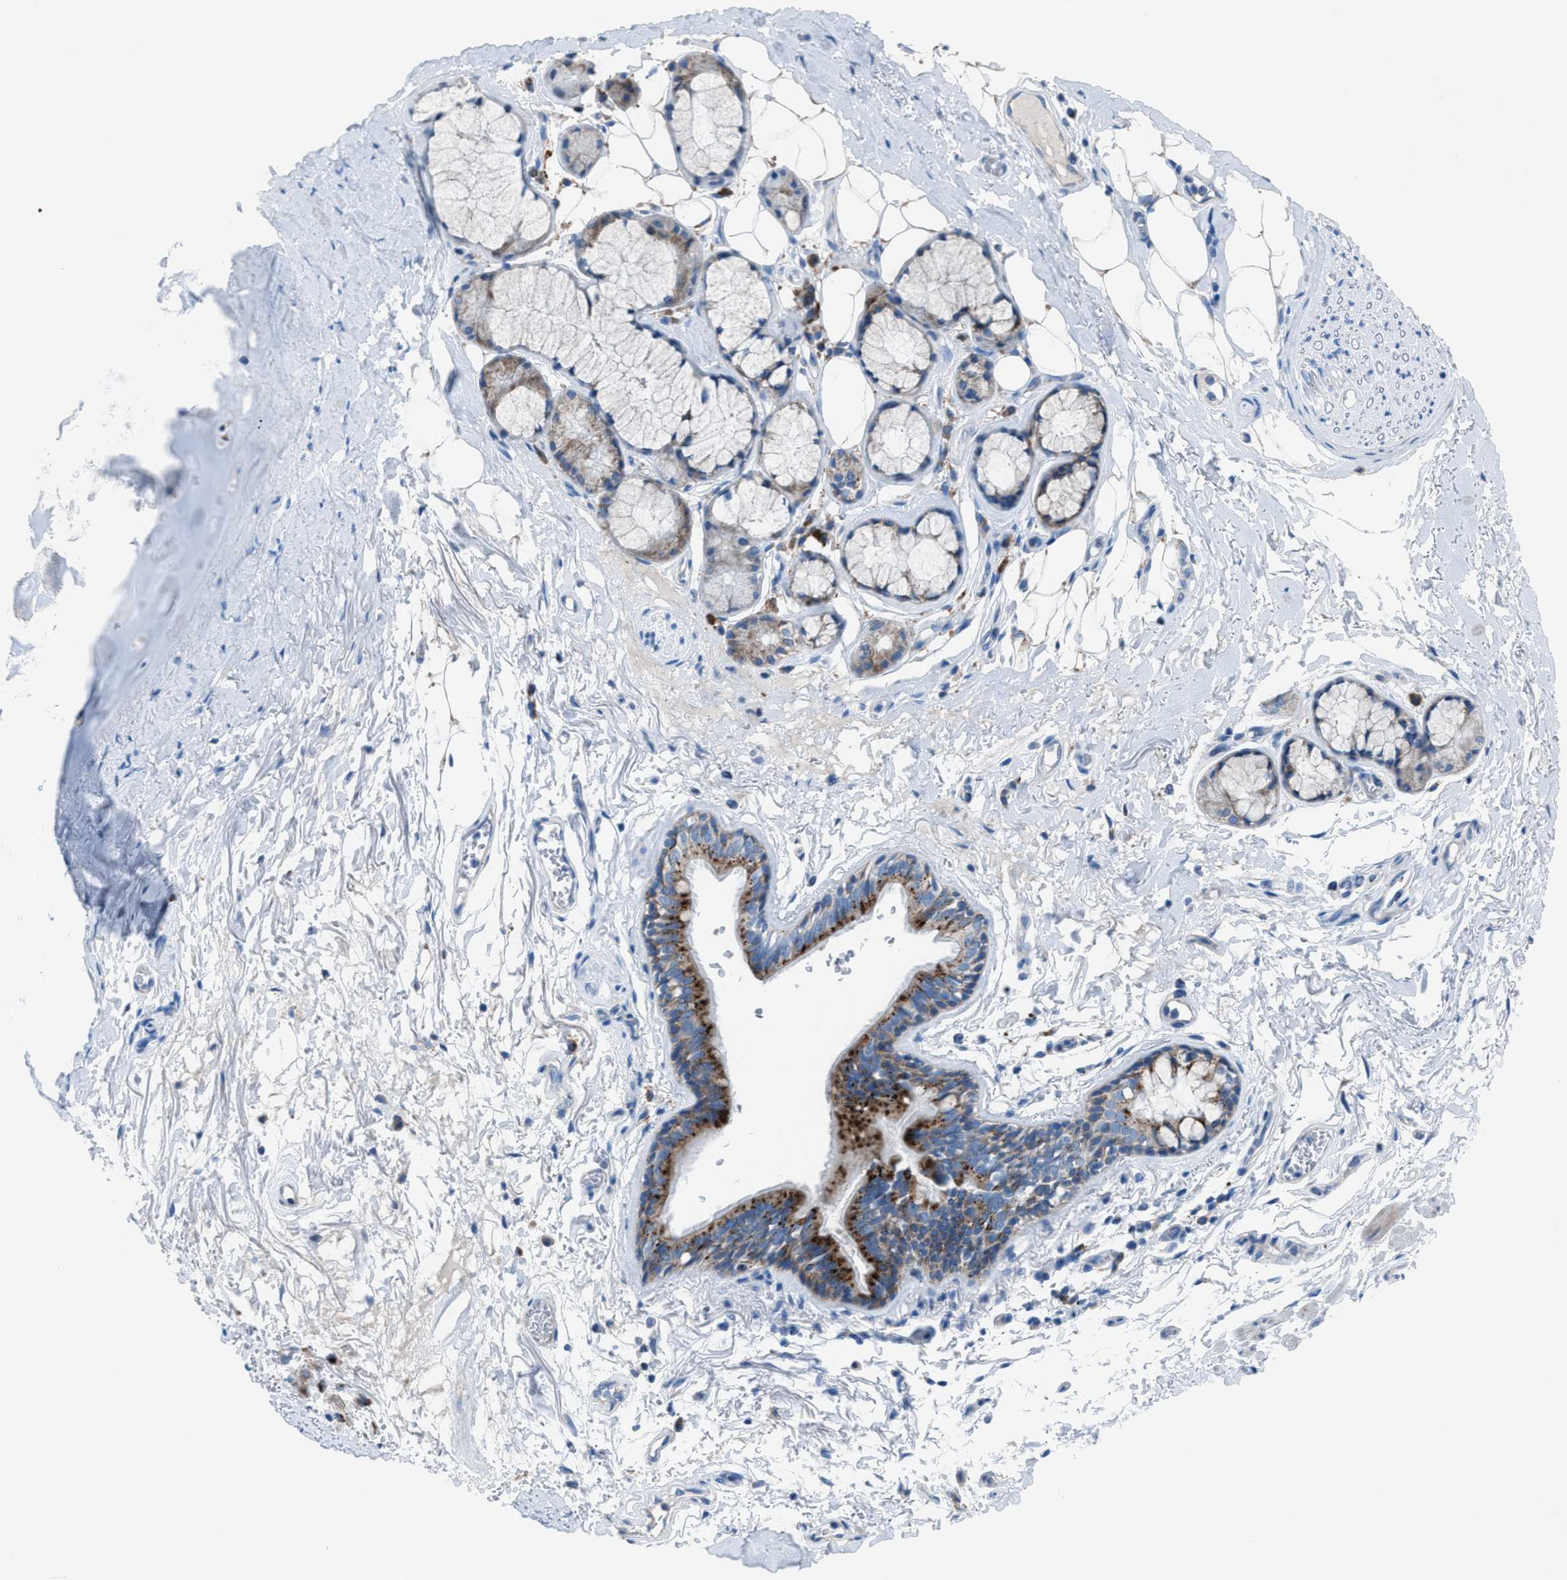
{"staining": {"intensity": "strong", "quantity": ">75%", "location": "cytoplasmic/membranous"}, "tissue": "bronchus", "cell_type": "Respiratory epithelial cells", "image_type": "normal", "snomed": [{"axis": "morphology", "description": "Normal tissue, NOS"}, {"axis": "topography", "description": "Cartilage tissue"}], "caption": "Bronchus stained with a protein marker exhibits strong staining in respiratory epithelial cells.", "gene": "CD1B", "patient": {"sex": "female", "age": 63}}